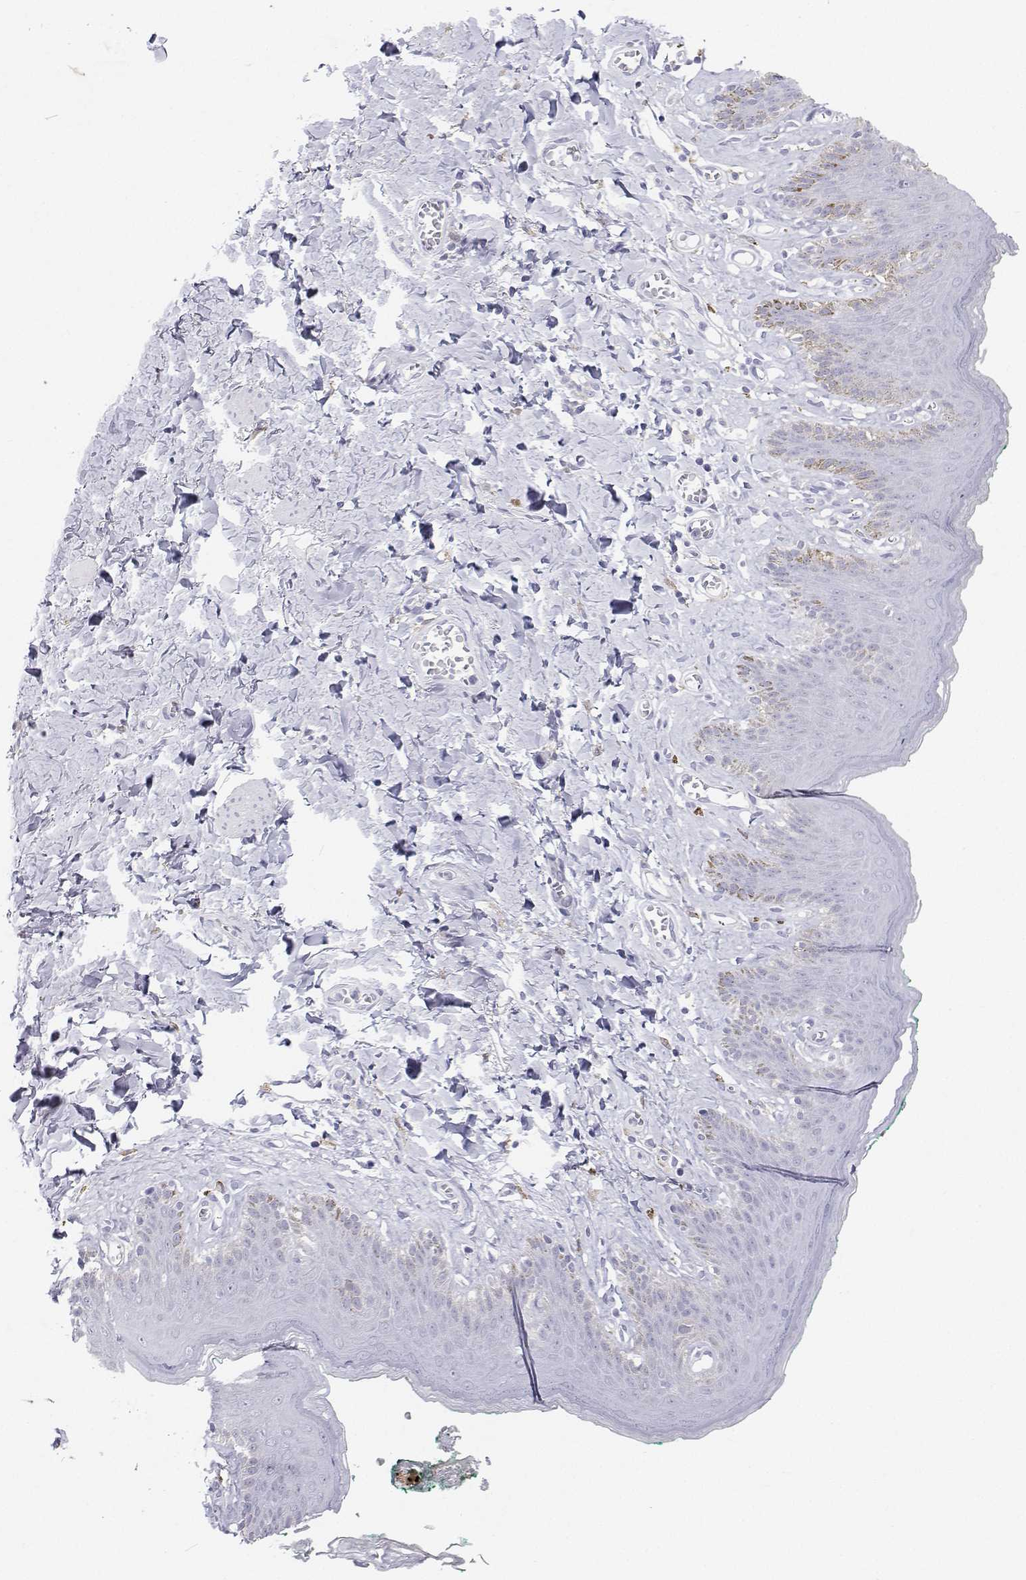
{"staining": {"intensity": "weak", "quantity": "<25%", "location": "cytoplasmic/membranous"}, "tissue": "skin", "cell_type": "Epidermal cells", "image_type": "normal", "snomed": [{"axis": "morphology", "description": "Normal tissue, NOS"}, {"axis": "topography", "description": "Vulva"}, {"axis": "topography", "description": "Peripheral nerve tissue"}], "caption": "High power microscopy micrograph of an IHC photomicrograph of unremarkable skin, revealing no significant expression in epidermal cells. (DAB immunohistochemistry visualized using brightfield microscopy, high magnification).", "gene": "TTN", "patient": {"sex": "female", "age": 66}}